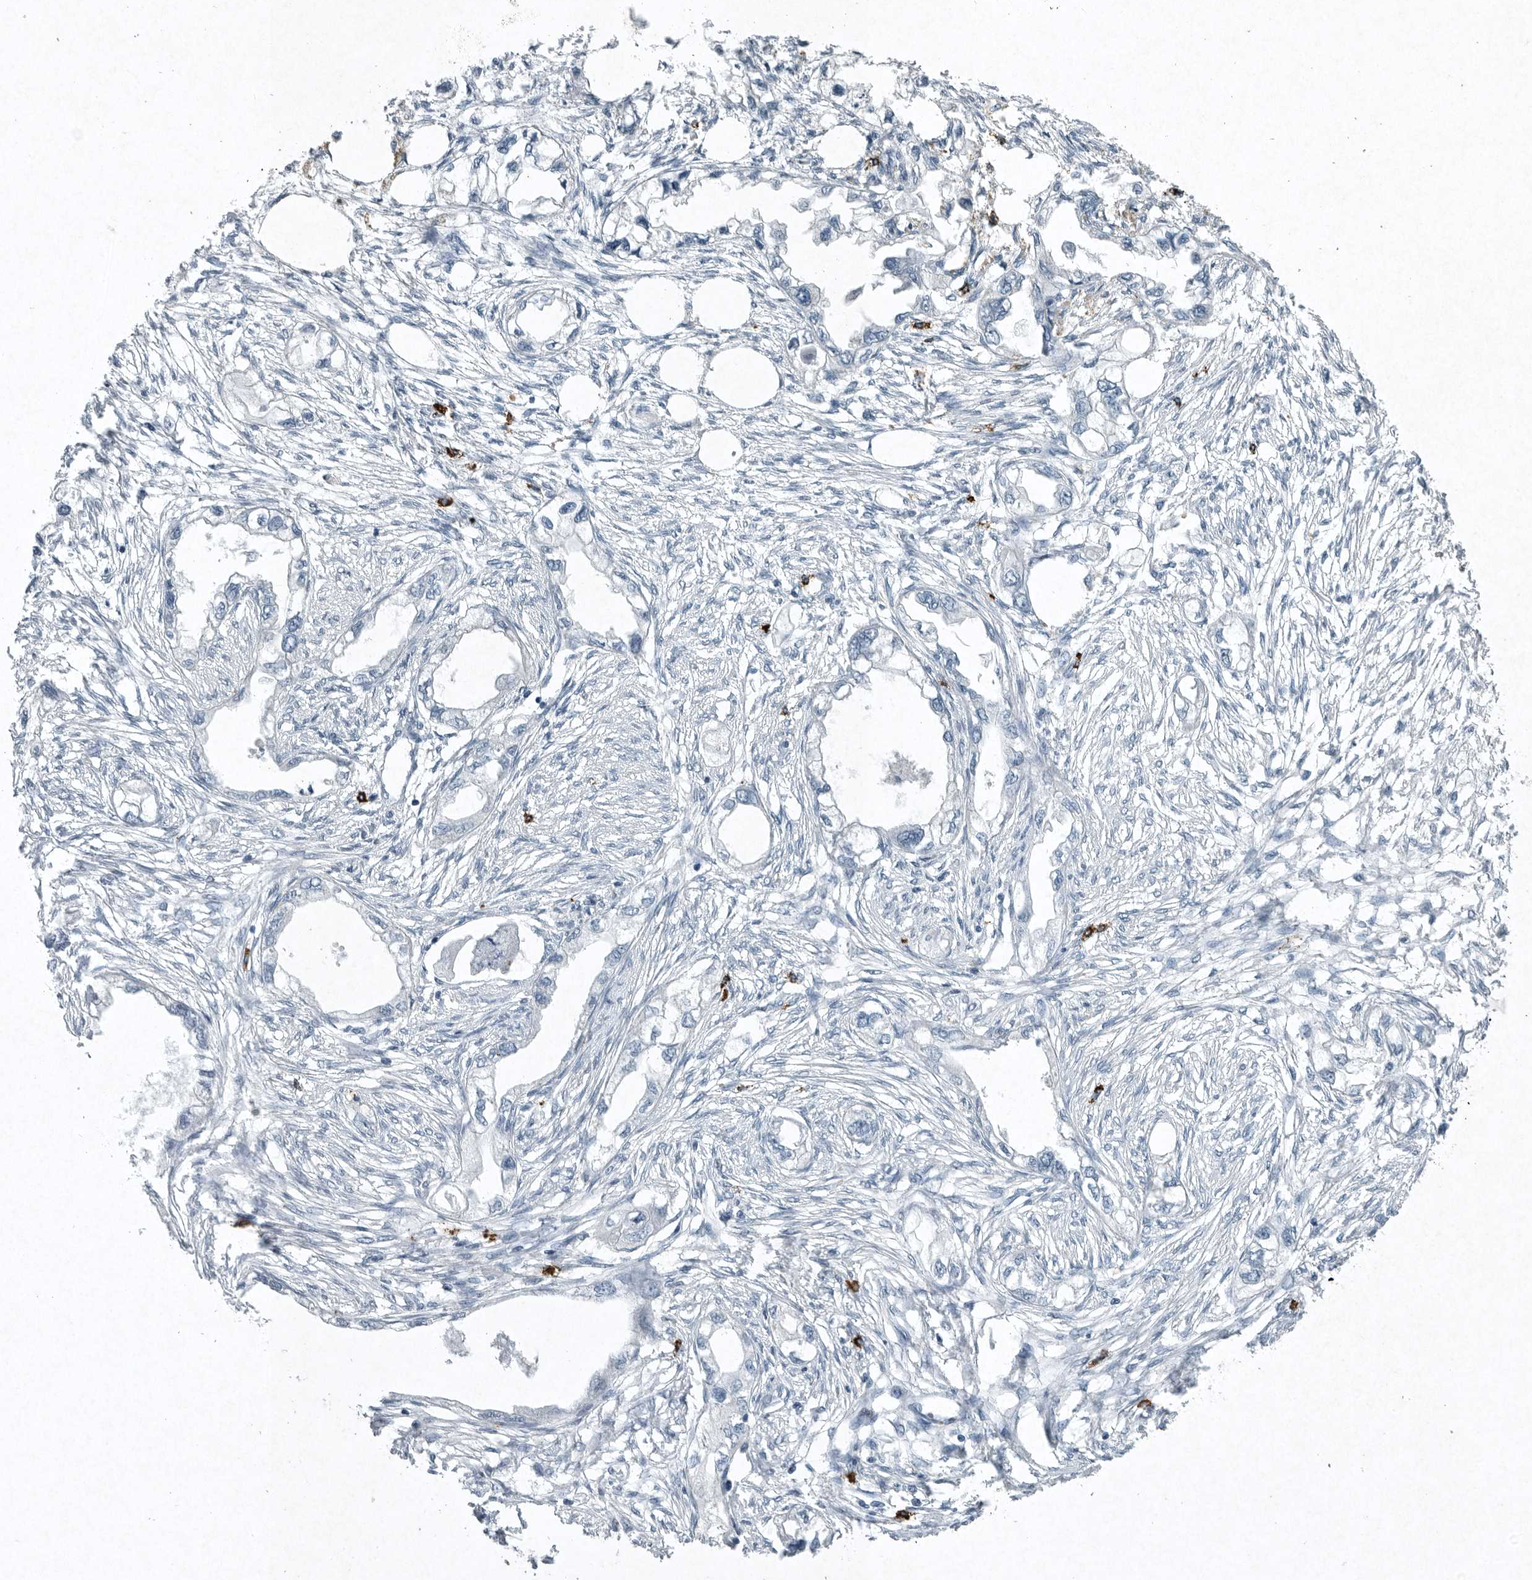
{"staining": {"intensity": "negative", "quantity": "none", "location": "none"}, "tissue": "endometrial cancer", "cell_type": "Tumor cells", "image_type": "cancer", "snomed": [{"axis": "morphology", "description": "Adenocarcinoma, NOS"}, {"axis": "morphology", "description": "Adenocarcinoma, metastatic, NOS"}, {"axis": "topography", "description": "Adipose tissue"}, {"axis": "topography", "description": "Endometrium"}], "caption": "Human metastatic adenocarcinoma (endometrial) stained for a protein using immunohistochemistry (IHC) shows no positivity in tumor cells.", "gene": "IL20", "patient": {"sex": "female", "age": 67}}